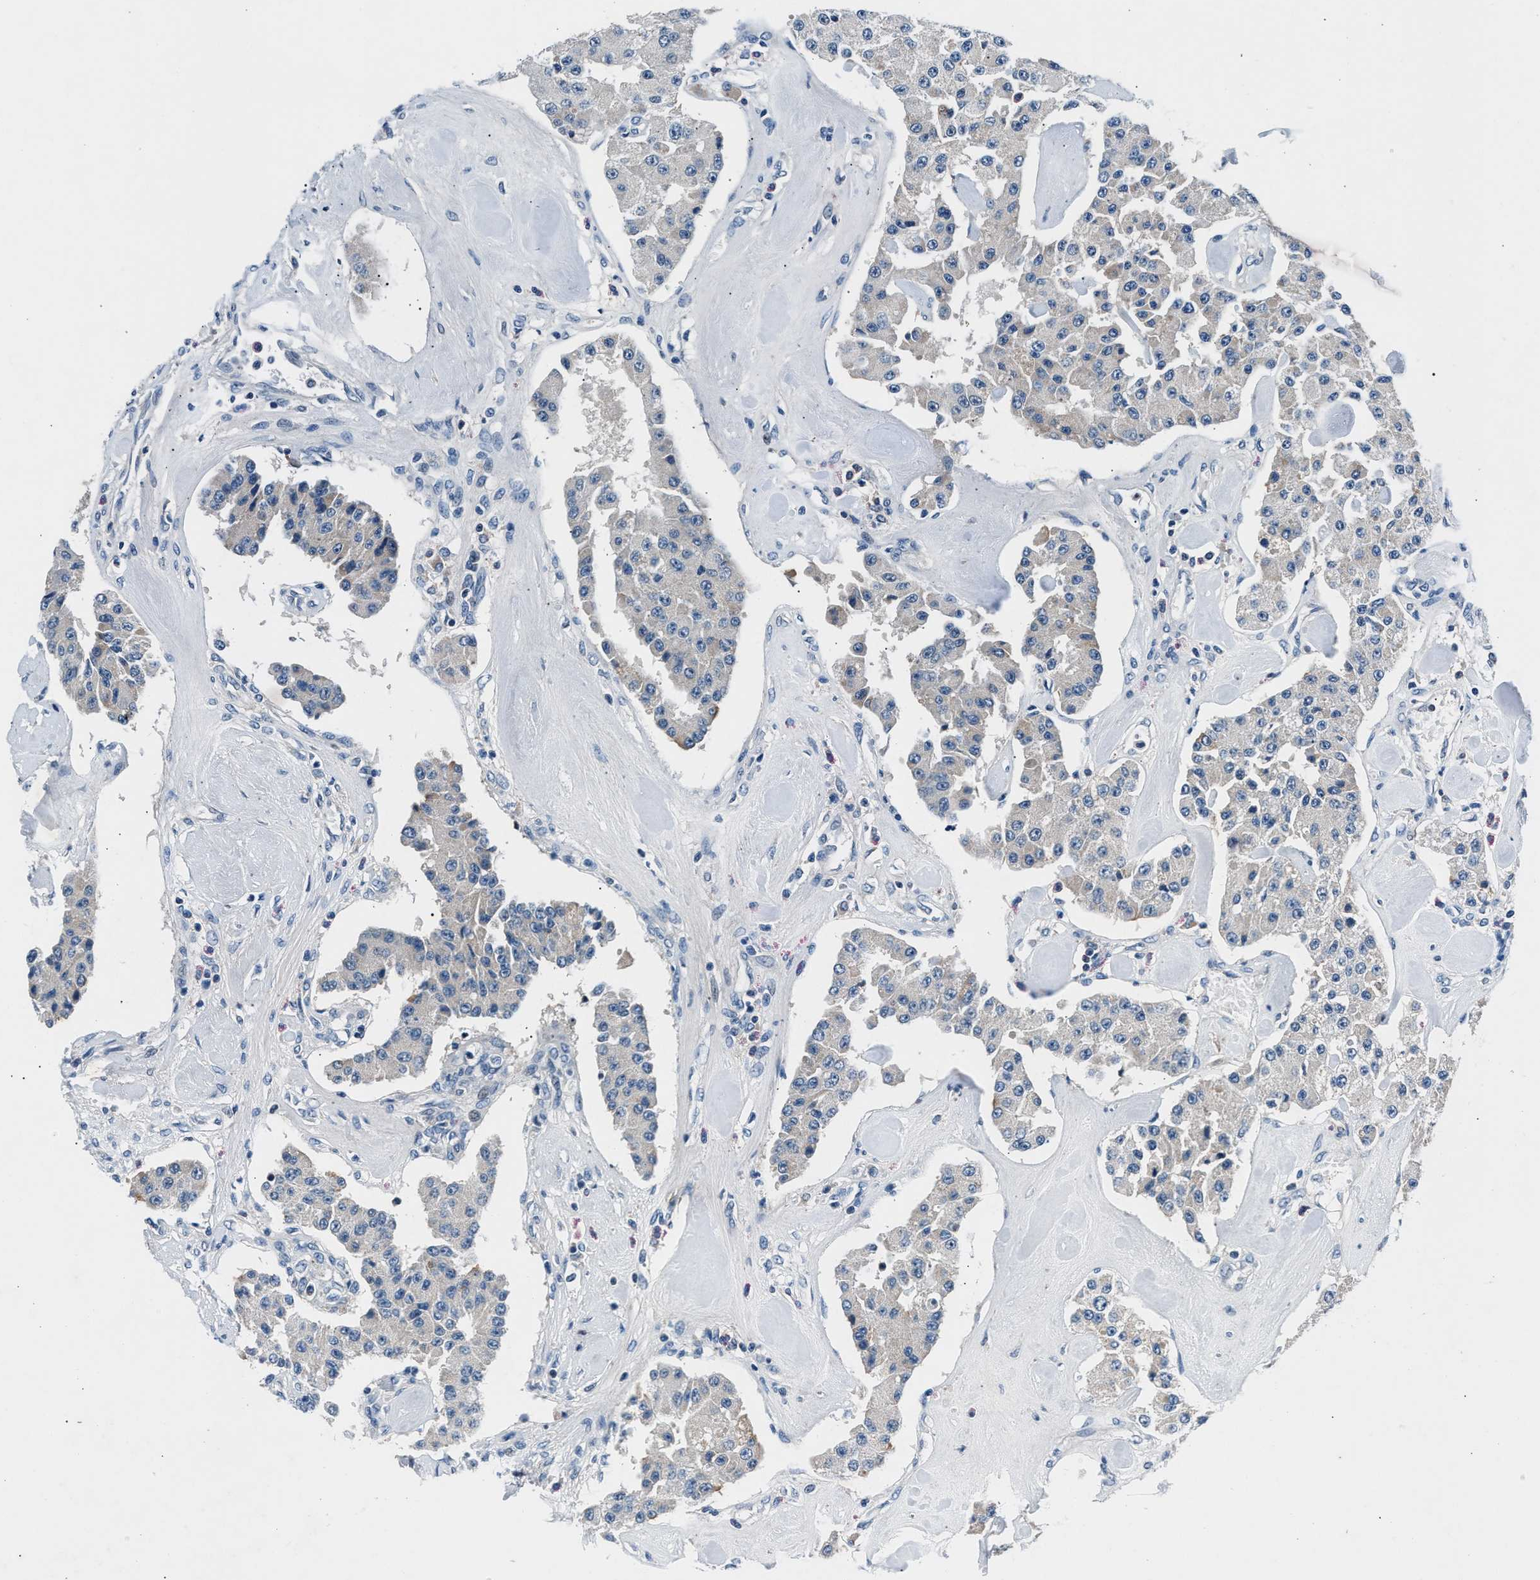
{"staining": {"intensity": "weak", "quantity": "<25%", "location": "cytoplasmic/membranous"}, "tissue": "carcinoid", "cell_type": "Tumor cells", "image_type": "cancer", "snomed": [{"axis": "morphology", "description": "Carcinoid, malignant, NOS"}, {"axis": "topography", "description": "Pancreas"}], "caption": "DAB immunohistochemical staining of human carcinoid displays no significant expression in tumor cells.", "gene": "DENND6B", "patient": {"sex": "male", "age": 41}}